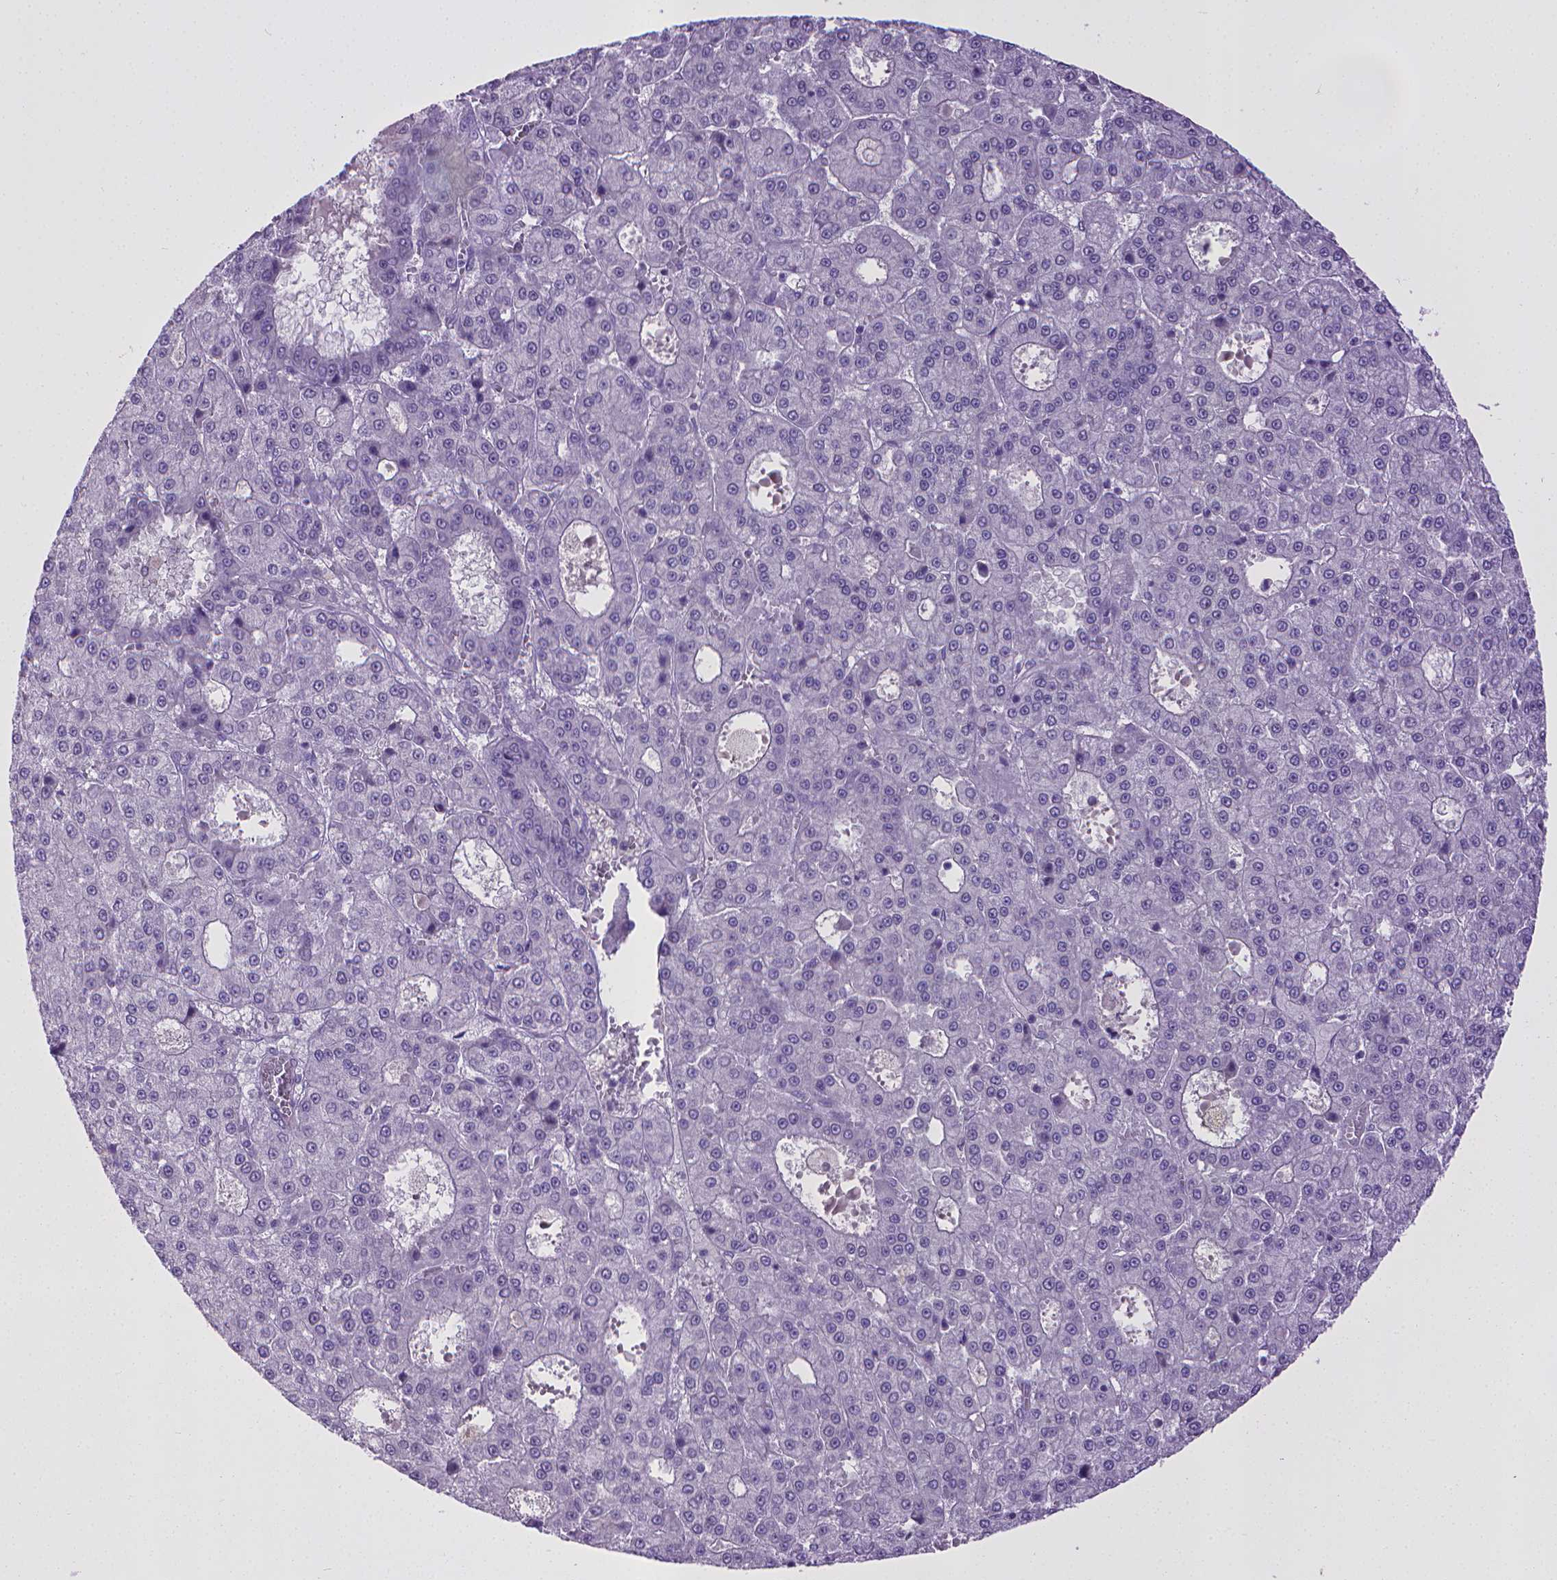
{"staining": {"intensity": "negative", "quantity": "none", "location": "none"}, "tissue": "liver cancer", "cell_type": "Tumor cells", "image_type": "cancer", "snomed": [{"axis": "morphology", "description": "Carcinoma, Hepatocellular, NOS"}, {"axis": "topography", "description": "Liver"}], "caption": "Immunohistochemical staining of human liver cancer exhibits no significant positivity in tumor cells.", "gene": "KMO", "patient": {"sex": "male", "age": 70}}